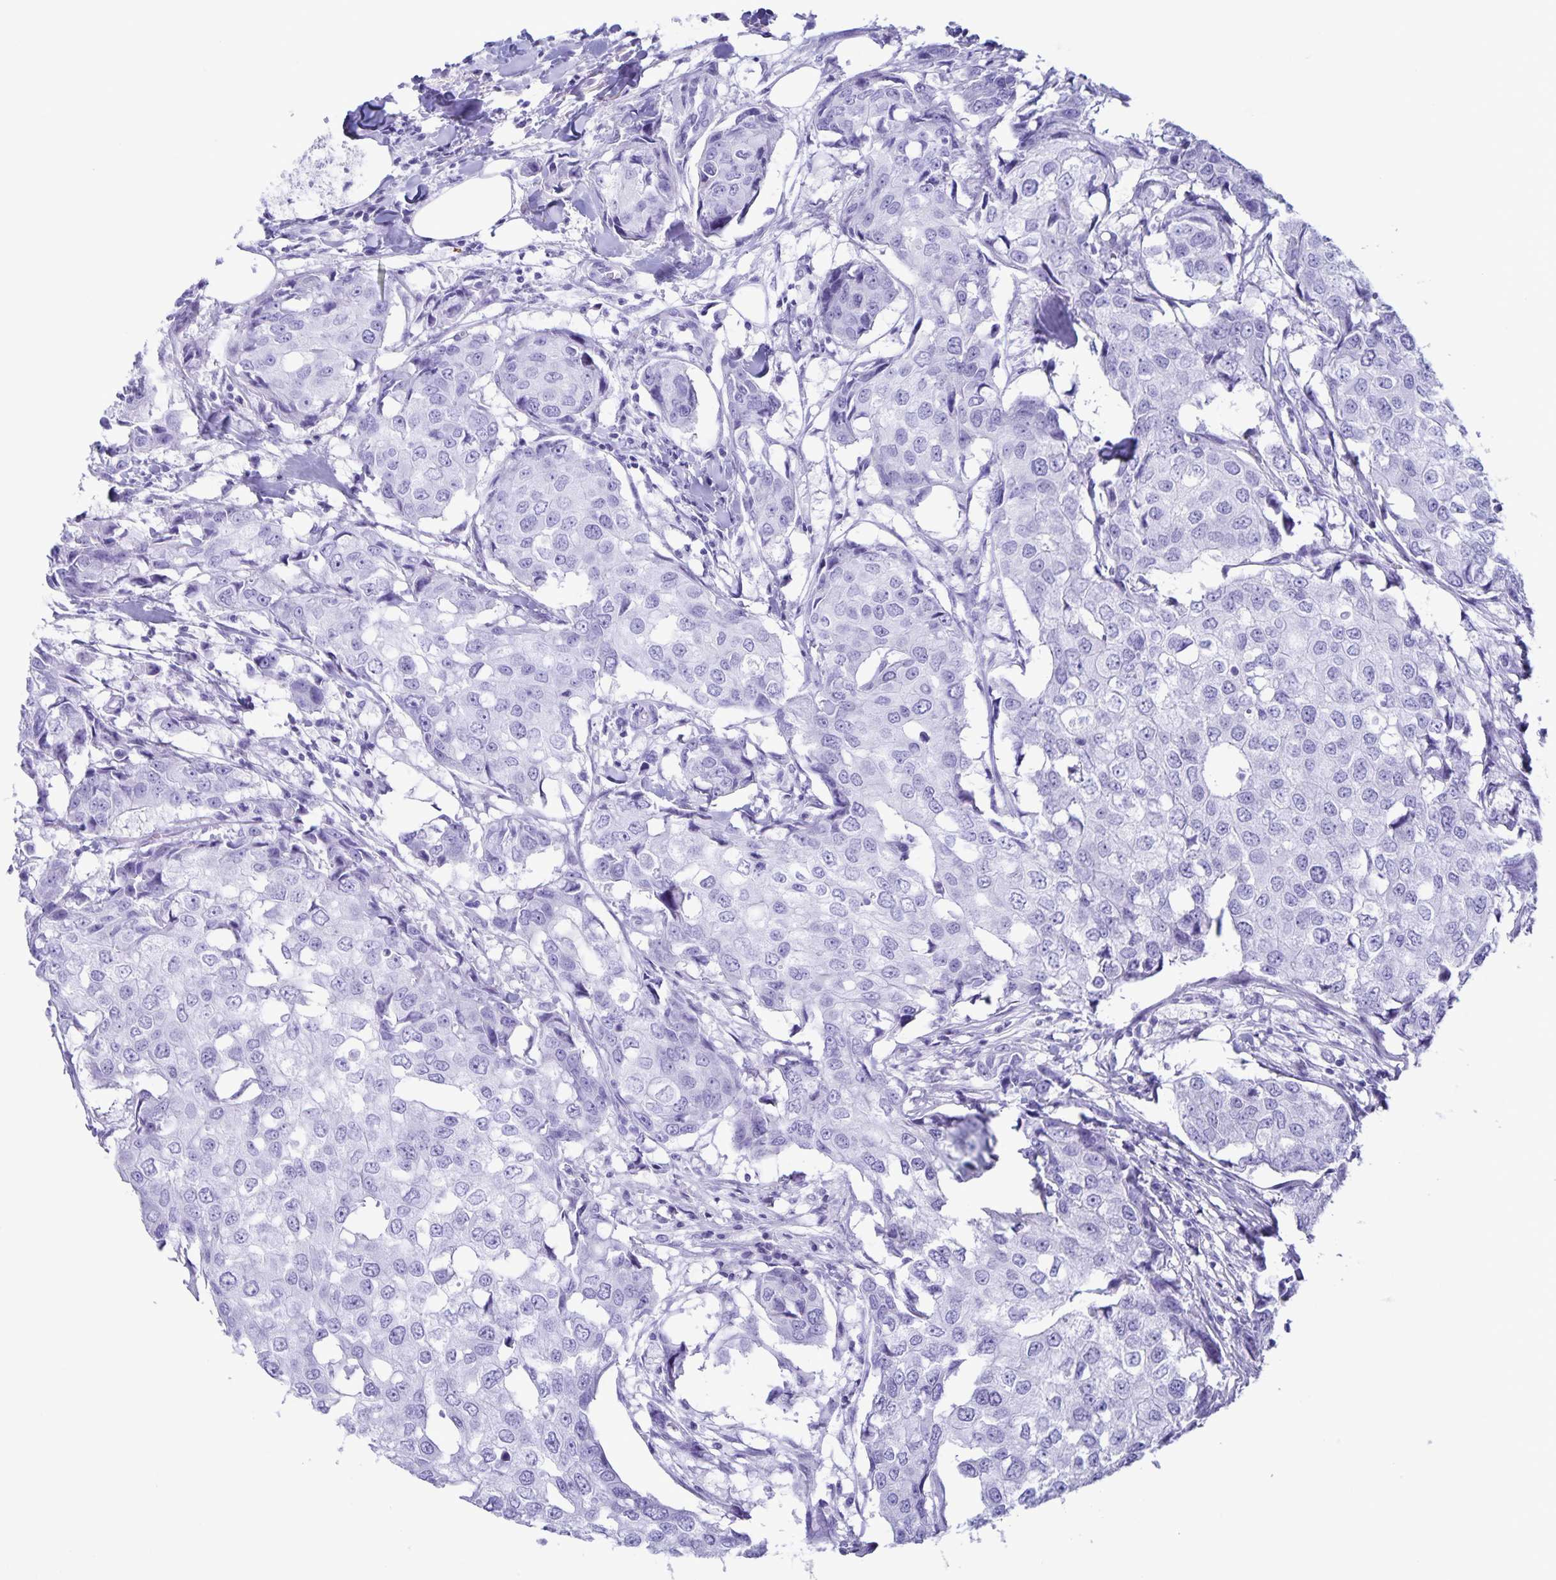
{"staining": {"intensity": "negative", "quantity": "none", "location": "none"}, "tissue": "breast cancer", "cell_type": "Tumor cells", "image_type": "cancer", "snomed": [{"axis": "morphology", "description": "Duct carcinoma"}, {"axis": "topography", "description": "Breast"}], "caption": "Immunohistochemistry of intraductal carcinoma (breast) demonstrates no expression in tumor cells.", "gene": "AQP4", "patient": {"sex": "female", "age": 27}}